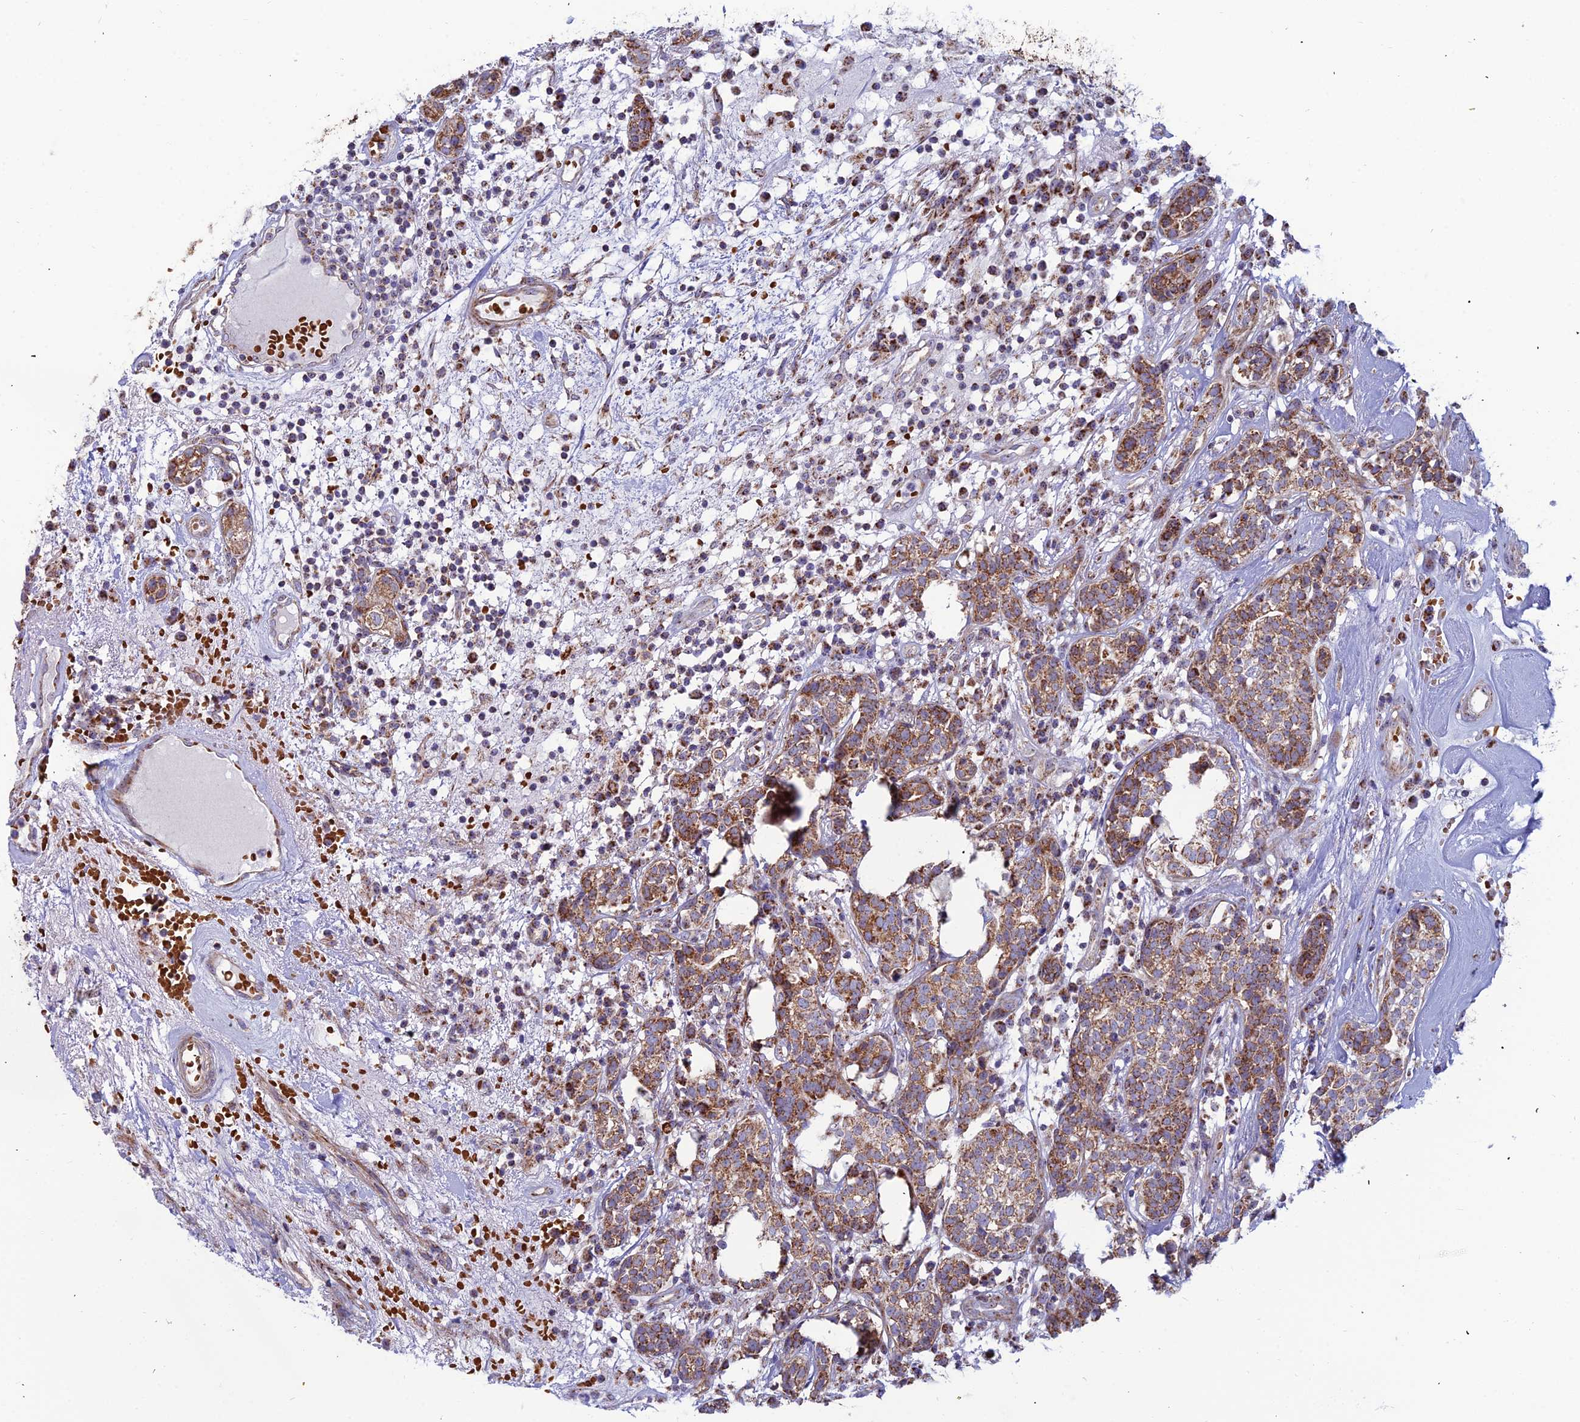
{"staining": {"intensity": "strong", "quantity": ">75%", "location": "cytoplasmic/membranous"}, "tissue": "head and neck cancer", "cell_type": "Tumor cells", "image_type": "cancer", "snomed": [{"axis": "morphology", "description": "Adenocarcinoma, NOS"}, {"axis": "topography", "description": "Salivary gland"}, {"axis": "topography", "description": "Head-Neck"}], "caption": "Head and neck cancer was stained to show a protein in brown. There is high levels of strong cytoplasmic/membranous expression in about >75% of tumor cells. (DAB = brown stain, brightfield microscopy at high magnification).", "gene": "SLC35F4", "patient": {"sex": "female", "age": 65}}